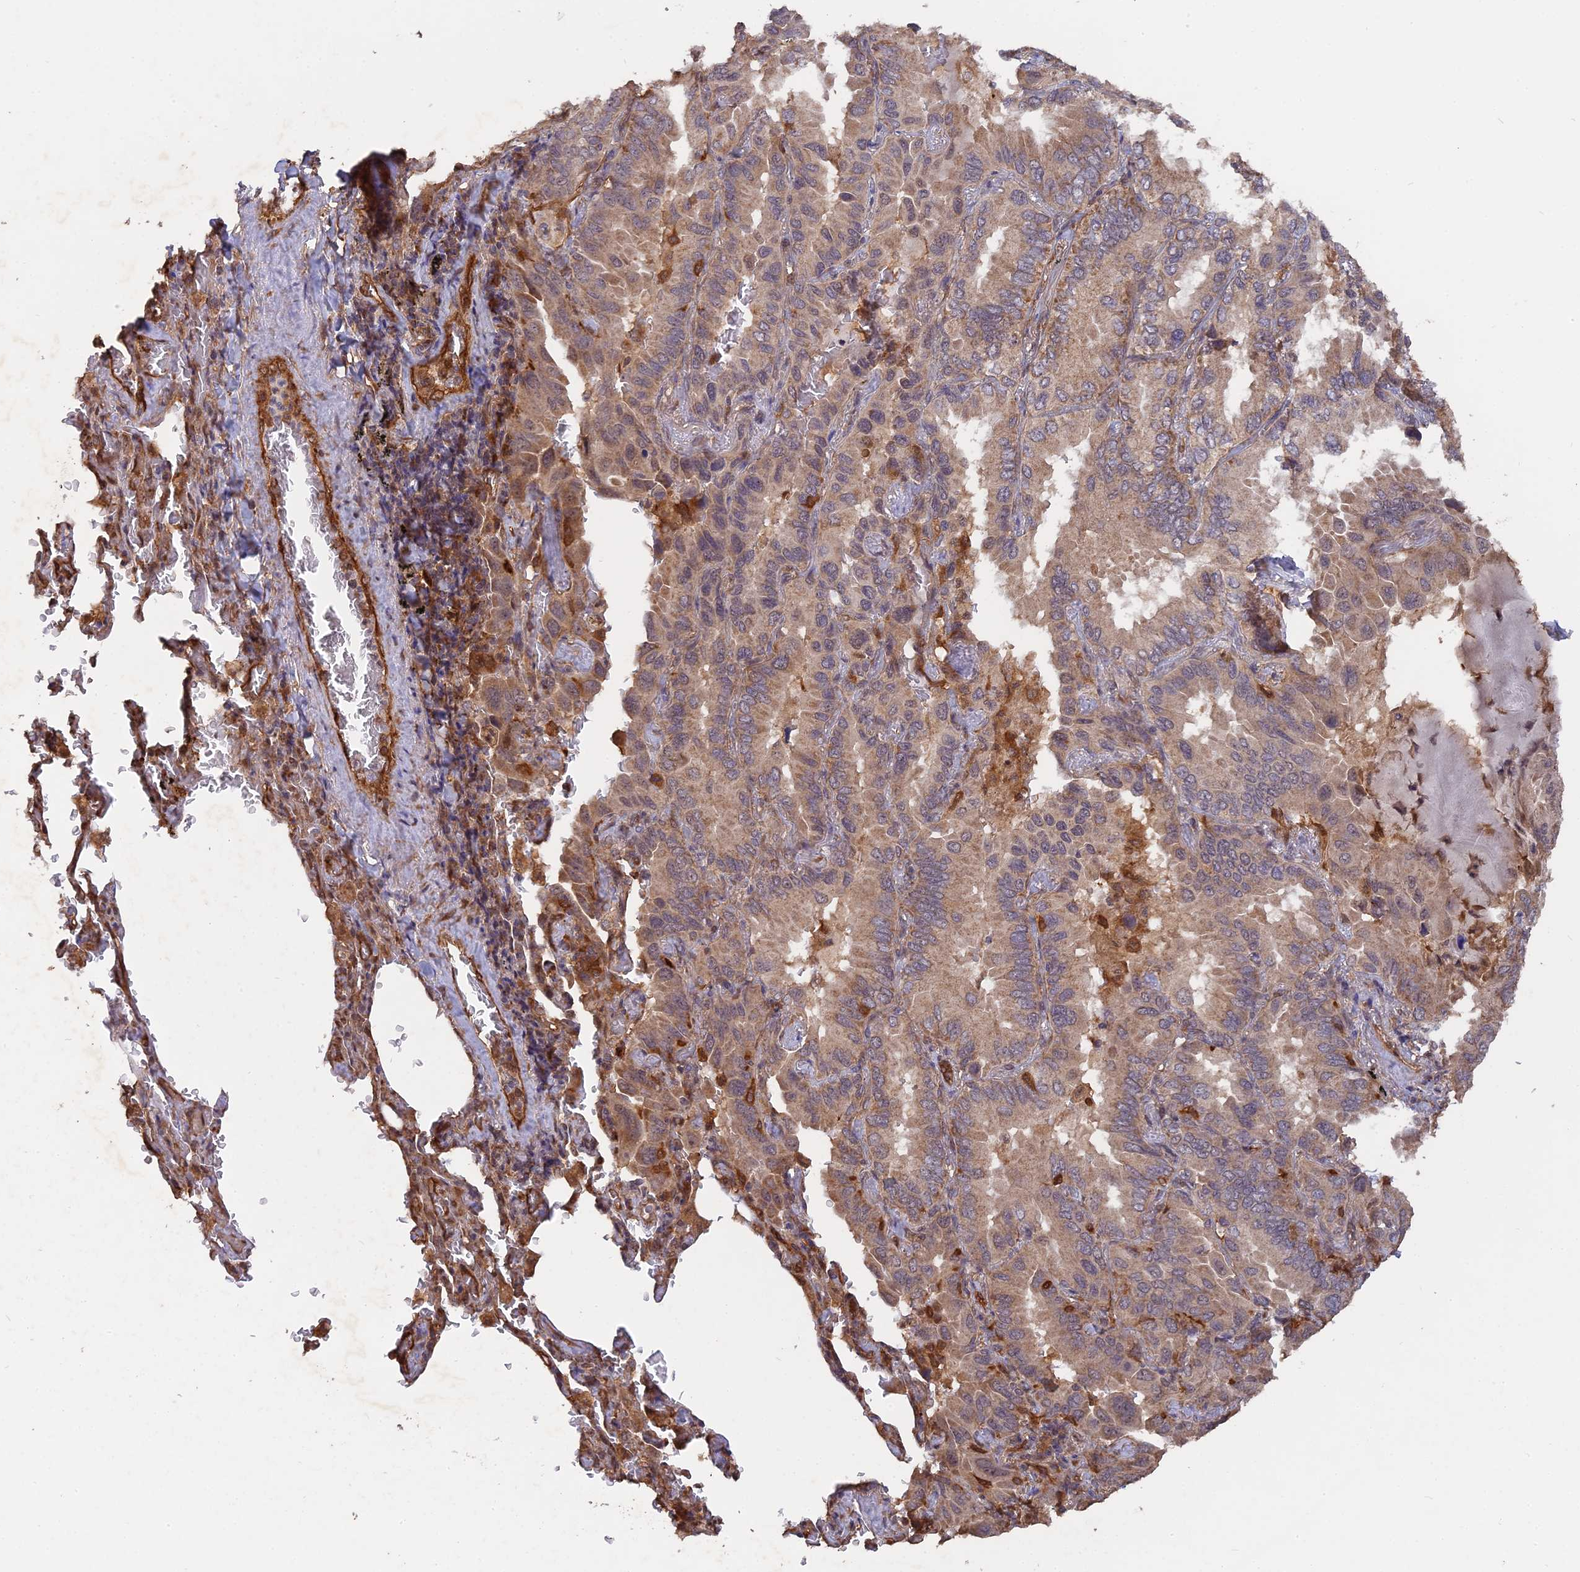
{"staining": {"intensity": "moderate", "quantity": "<25%", "location": "cytoplasmic/membranous"}, "tissue": "lung cancer", "cell_type": "Tumor cells", "image_type": "cancer", "snomed": [{"axis": "morphology", "description": "Adenocarcinoma, NOS"}, {"axis": "topography", "description": "Lung"}], "caption": "Protein expression by immunohistochemistry exhibits moderate cytoplasmic/membranous expression in approximately <25% of tumor cells in lung cancer (adenocarcinoma). The staining is performed using DAB brown chromogen to label protein expression. The nuclei are counter-stained blue using hematoxylin.", "gene": "SAC3D1", "patient": {"sex": "male", "age": 64}}